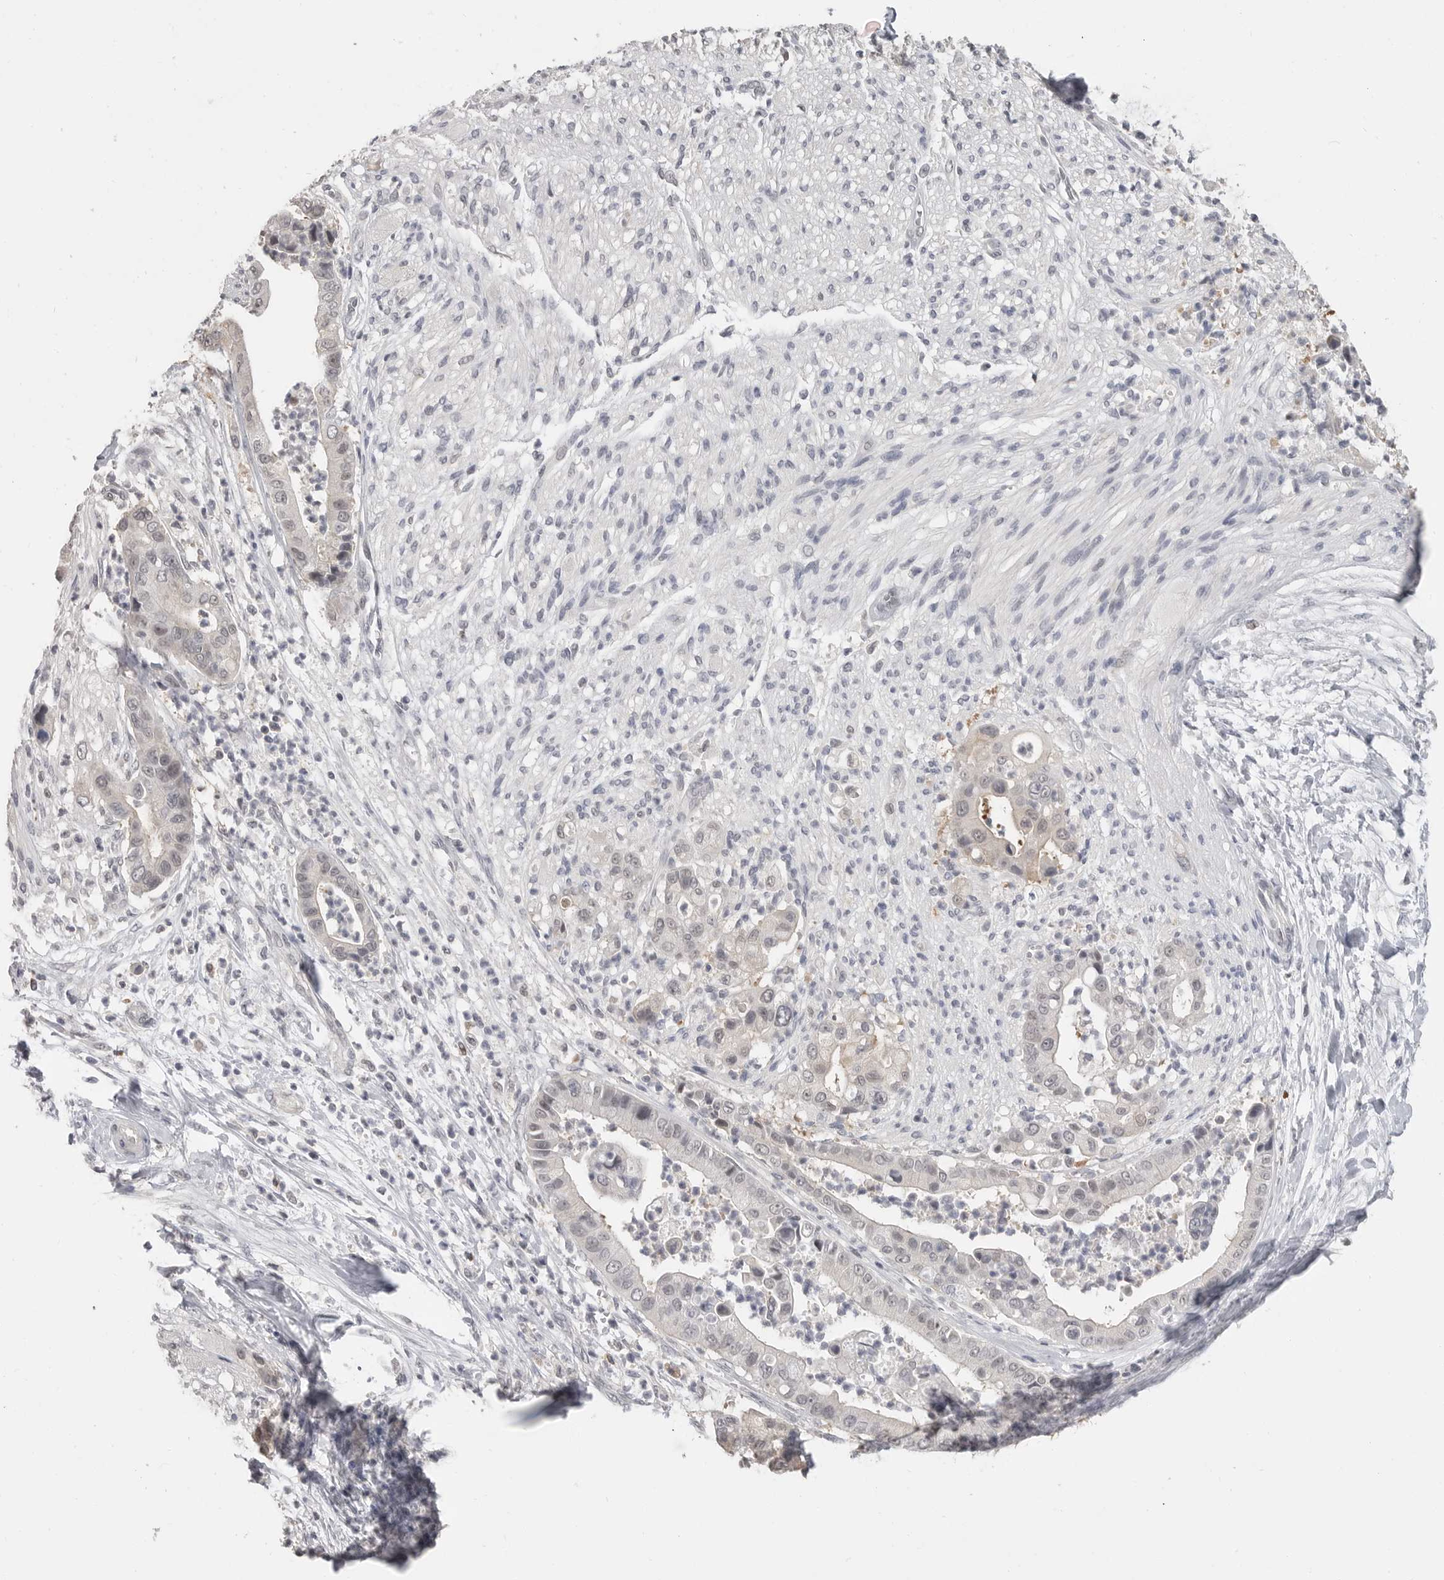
{"staining": {"intensity": "weak", "quantity": "<25%", "location": "nuclear"}, "tissue": "liver cancer", "cell_type": "Tumor cells", "image_type": "cancer", "snomed": [{"axis": "morphology", "description": "Cholangiocarcinoma"}, {"axis": "topography", "description": "Liver"}], "caption": "Tumor cells show no significant protein staining in liver cancer (cholangiocarcinoma).", "gene": "PLEKHF1", "patient": {"sex": "female", "age": 54}}